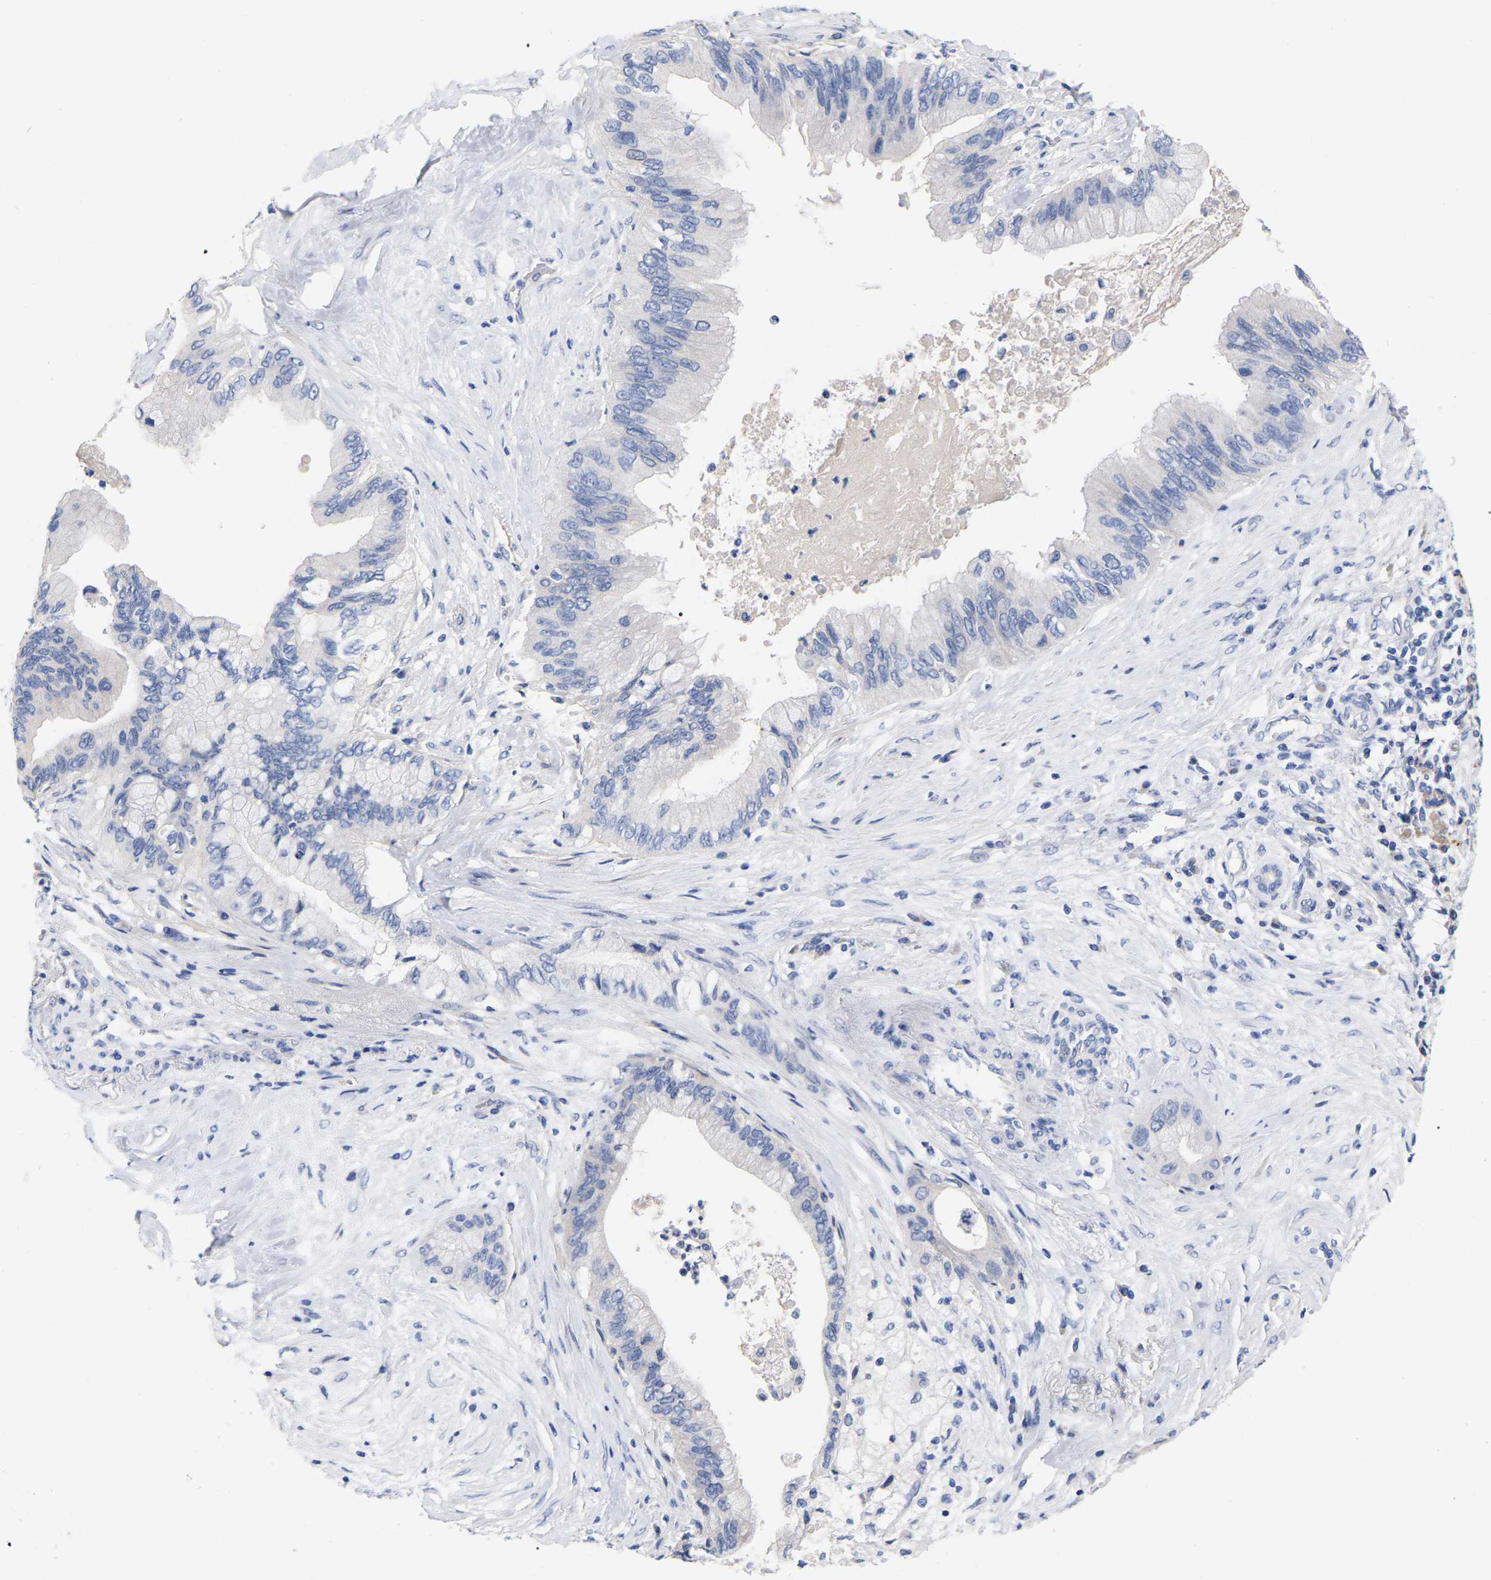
{"staining": {"intensity": "negative", "quantity": "none", "location": "none"}, "tissue": "pancreatic cancer", "cell_type": "Tumor cells", "image_type": "cancer", "snomed": [{"axis": "morphology", "description": "Adenocarcinoma, NOS"}, {"axis": "topography", "description": "Pancreas"}], "caption": "Pancreatic cancer was stained to show a protein in brown. There is no significant staining in tumor cells. The staining is performed using DAB (3,3'-diaminobenzidine) brown chromogen with nuclei counter-stained in using hematoxylin.", "gene": "HAPLN1", "patient": {"sex": "female", "age": 73}}